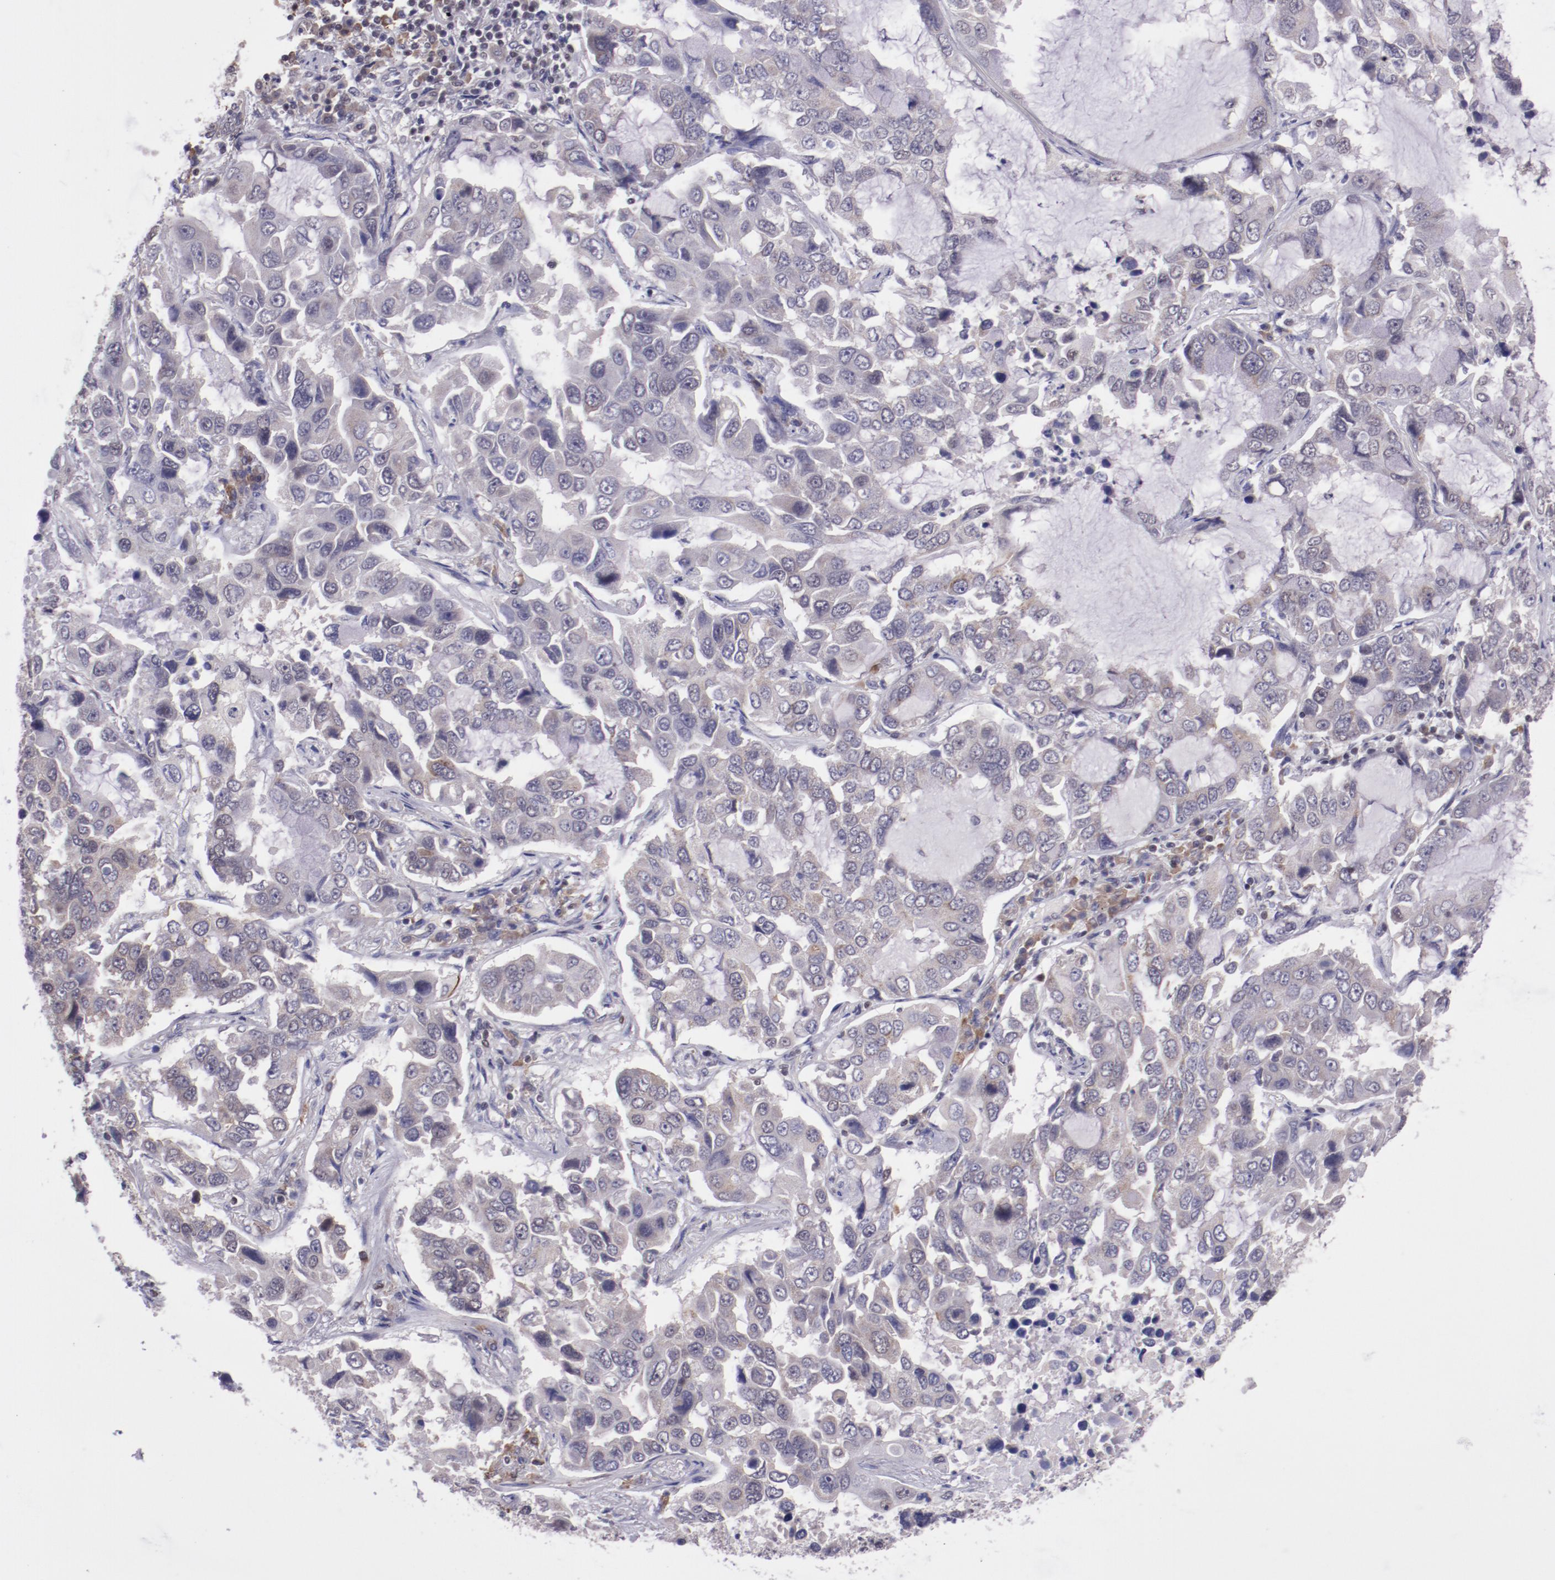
{"staining": {"intensity": "weak", "quantity": "<25%", "location": "cytoplasmic/membranous"}, "tissue": "lung cancer", "cell_type": "Tumor cells", "image_type": "cancer", "snomed": [{"axis": "morphology", "description": "Adenocarcinoma, NOS"}, {"axis": "topography", "description": "Lung"}], "caption": "This is an IHC micrograph of human lung cancer. There is no expression in tumor cells.", "gene": "ELF1", "patient": {"sex": "male", "age": 64}}